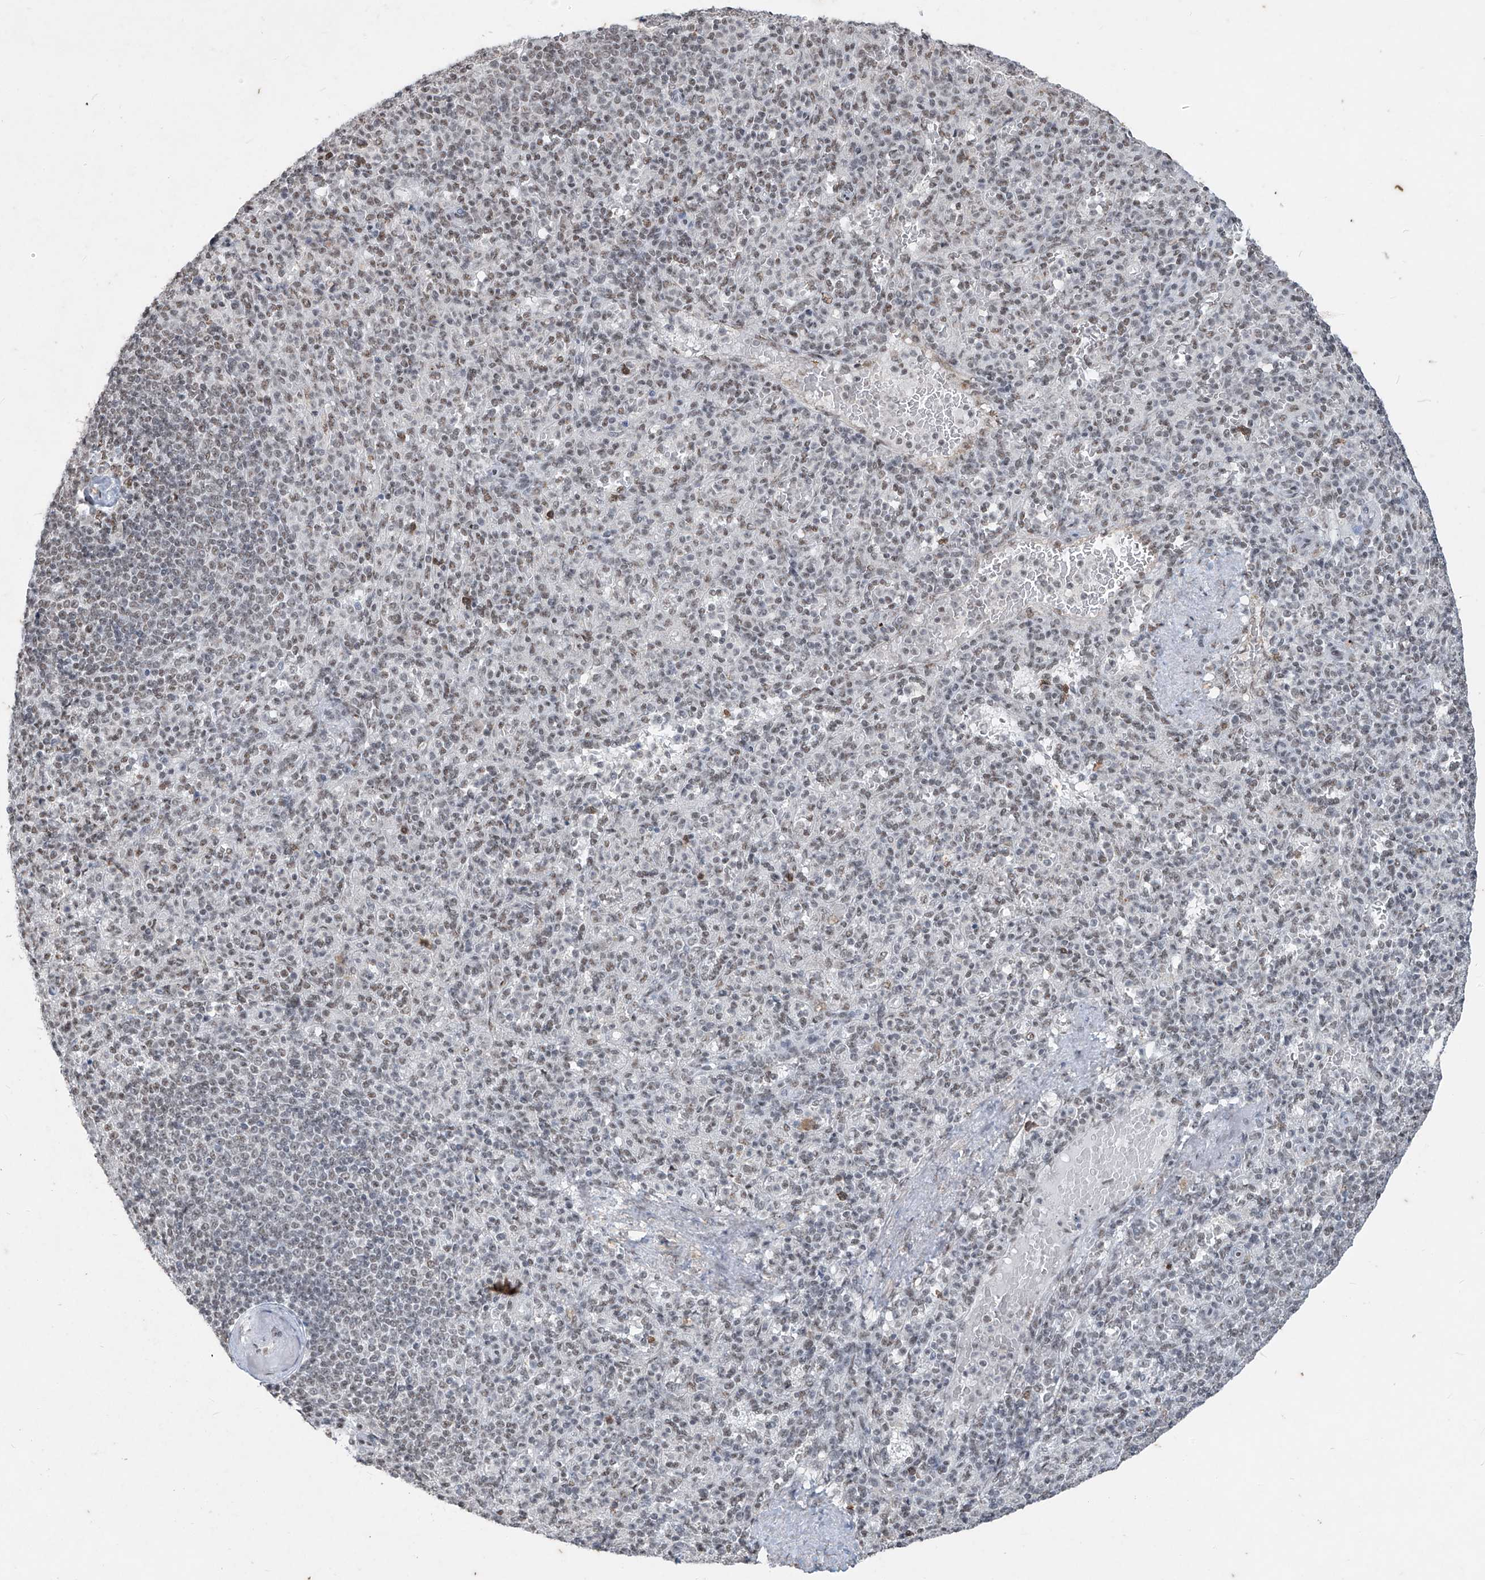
{"staining": {"intensity": "moderate", "quantity": "<25%", "location": "nuclear"}, "tissue": "spleen", "cell_type": "Cells in red pulp", "image_type": "normal", "snomed": [{"axis": "morphology", "description": "Normal tissue, NOS"}, {"axis": "topography", "description": "Spleen"}], "caption": "Unremarkable spleen shows moderate nuclear staining in about <25% of cells in red pulp, visualized by immunohistochemistry.", "gene": "TFEC", "patient": {"sex": "female", "age": 74}}